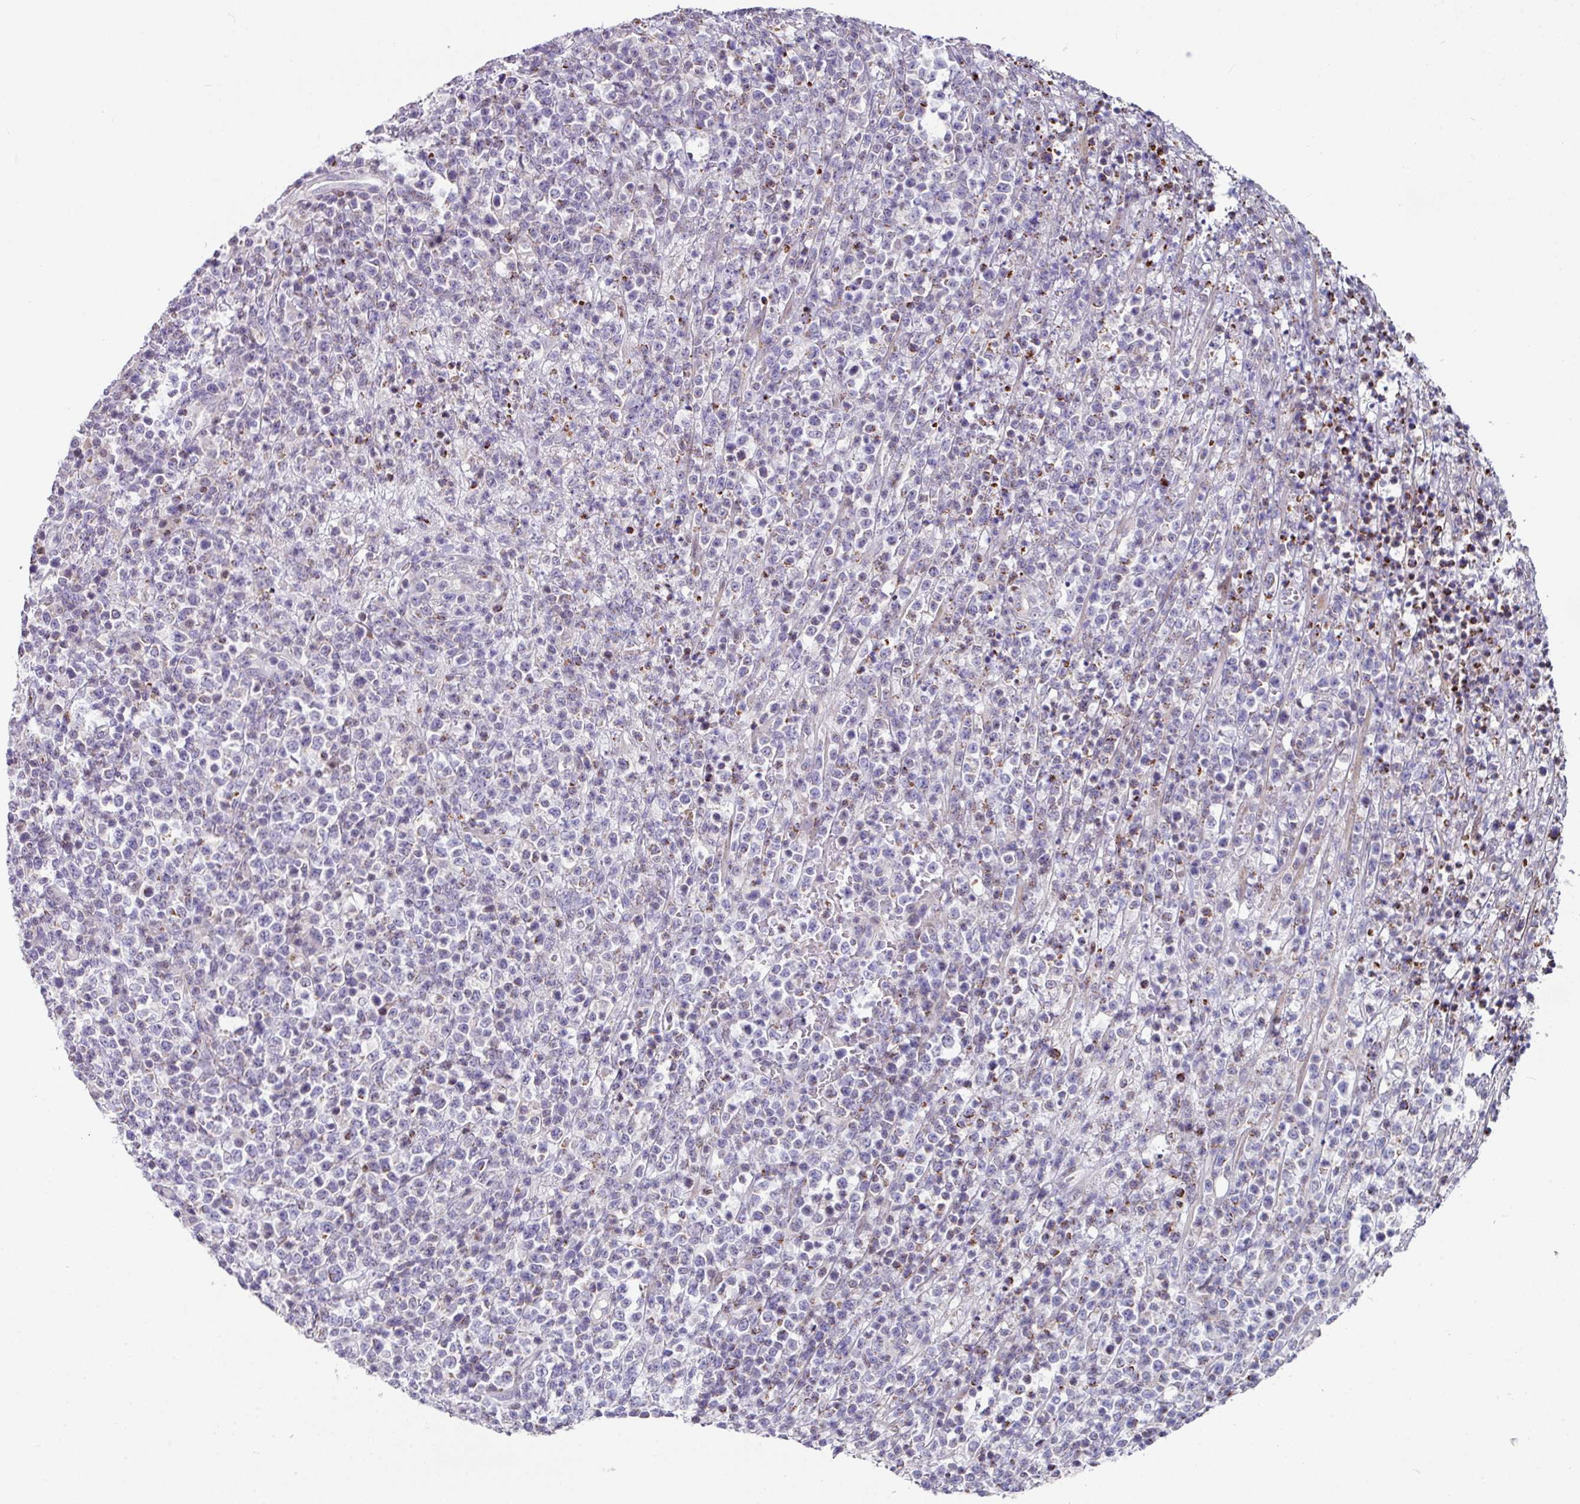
{"staining": {"intensity": "negative", "quantity": "none", "location": "none"}, "tissue": "lymphoma", "cell_type": "Tumor cells", "image_type": "cancer", "snomed": [{"axis": "morphology", "description": "Malignant lymphoma, non-Hodgkin's type, High grade"}, {"axis": "topography", "description": "Colon"}], "caption": "Tumor cells show no significant protein staining in high-grade malignant lymphoma, non-Hodgkin's type.", "gene": "CBX7", "patient": {"sex": "female", "age": 53}}